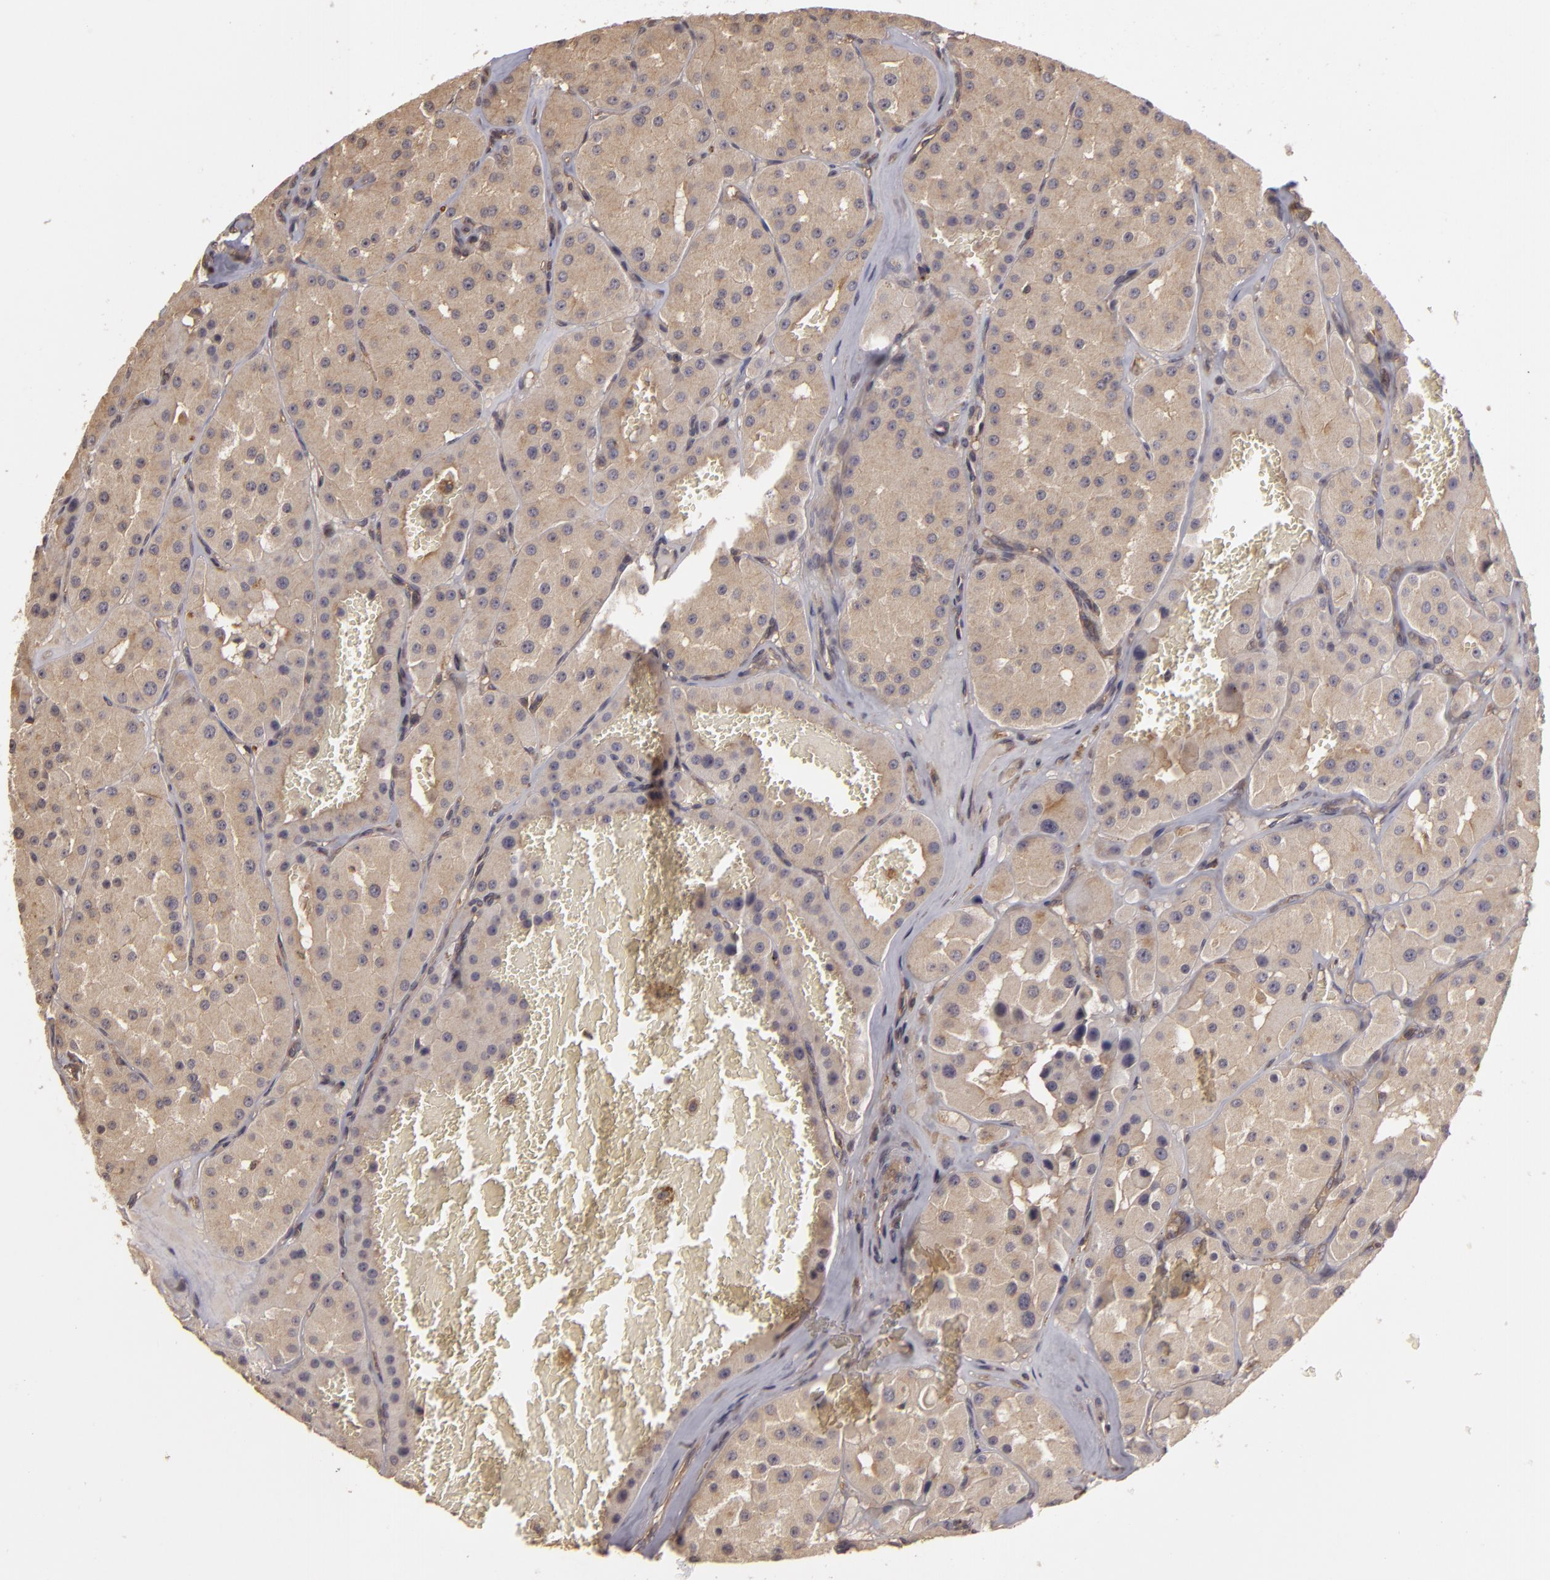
{"staining": {"intensity": "weak", "quantity": ">75%", "location": "cytoplasmic/membranous"}, "tissue": "renal cancer", "cell_type": "Tumor cells", "image_type": "cancer", "snomed": [{"axis": "morphology", "description": "Adenocarcinoma, uncertain malignant potential"}, {"axis": "topography", "description": "Kidney"}], "caption": "Human renal cancer stained for a protein (brown) shows weak cytoplasmic/membranous positive expression in about >75% of tumor cells.", "gene": "HRAS", "patient": {"sex": "male", "age": 63}}